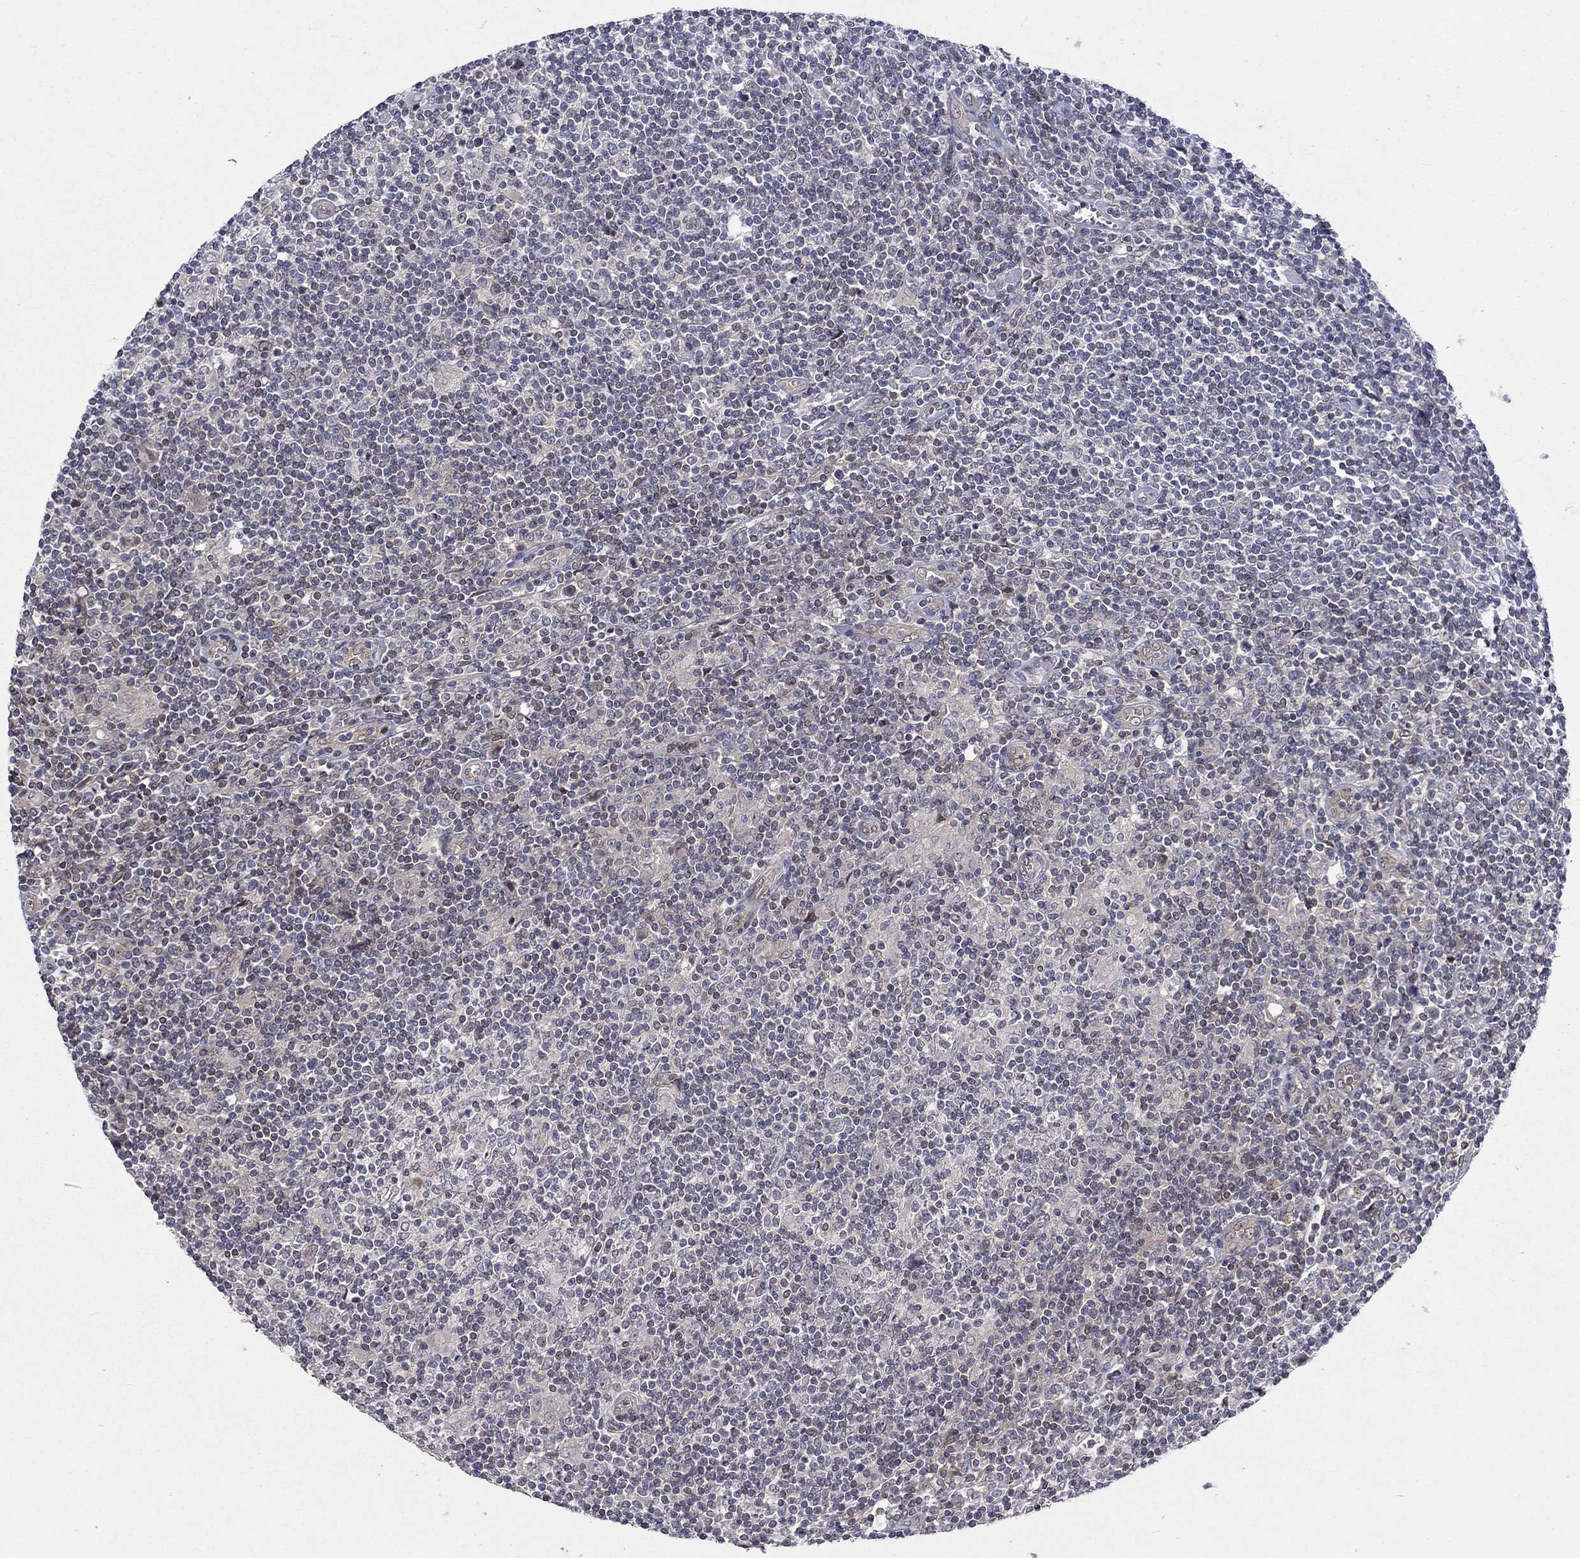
{"staining": {"intensity": "negative", "quantity": "none", "location": "none"}, "tissue": "lymphoma", "cell_type": "Tumor cells", "image_type": "cancer", "snomed": [{"axis": "morphology", "description": "Hodgkin's disease, NOS"}, {"axis": "topography", "description": "Lymph node"}], "caption": "Immunohistochemical staining of human lymphoma exhibits no significant expression in tumor cells.", "gene": "CETN3", "patient": {"sex": "male", "age": 40}}